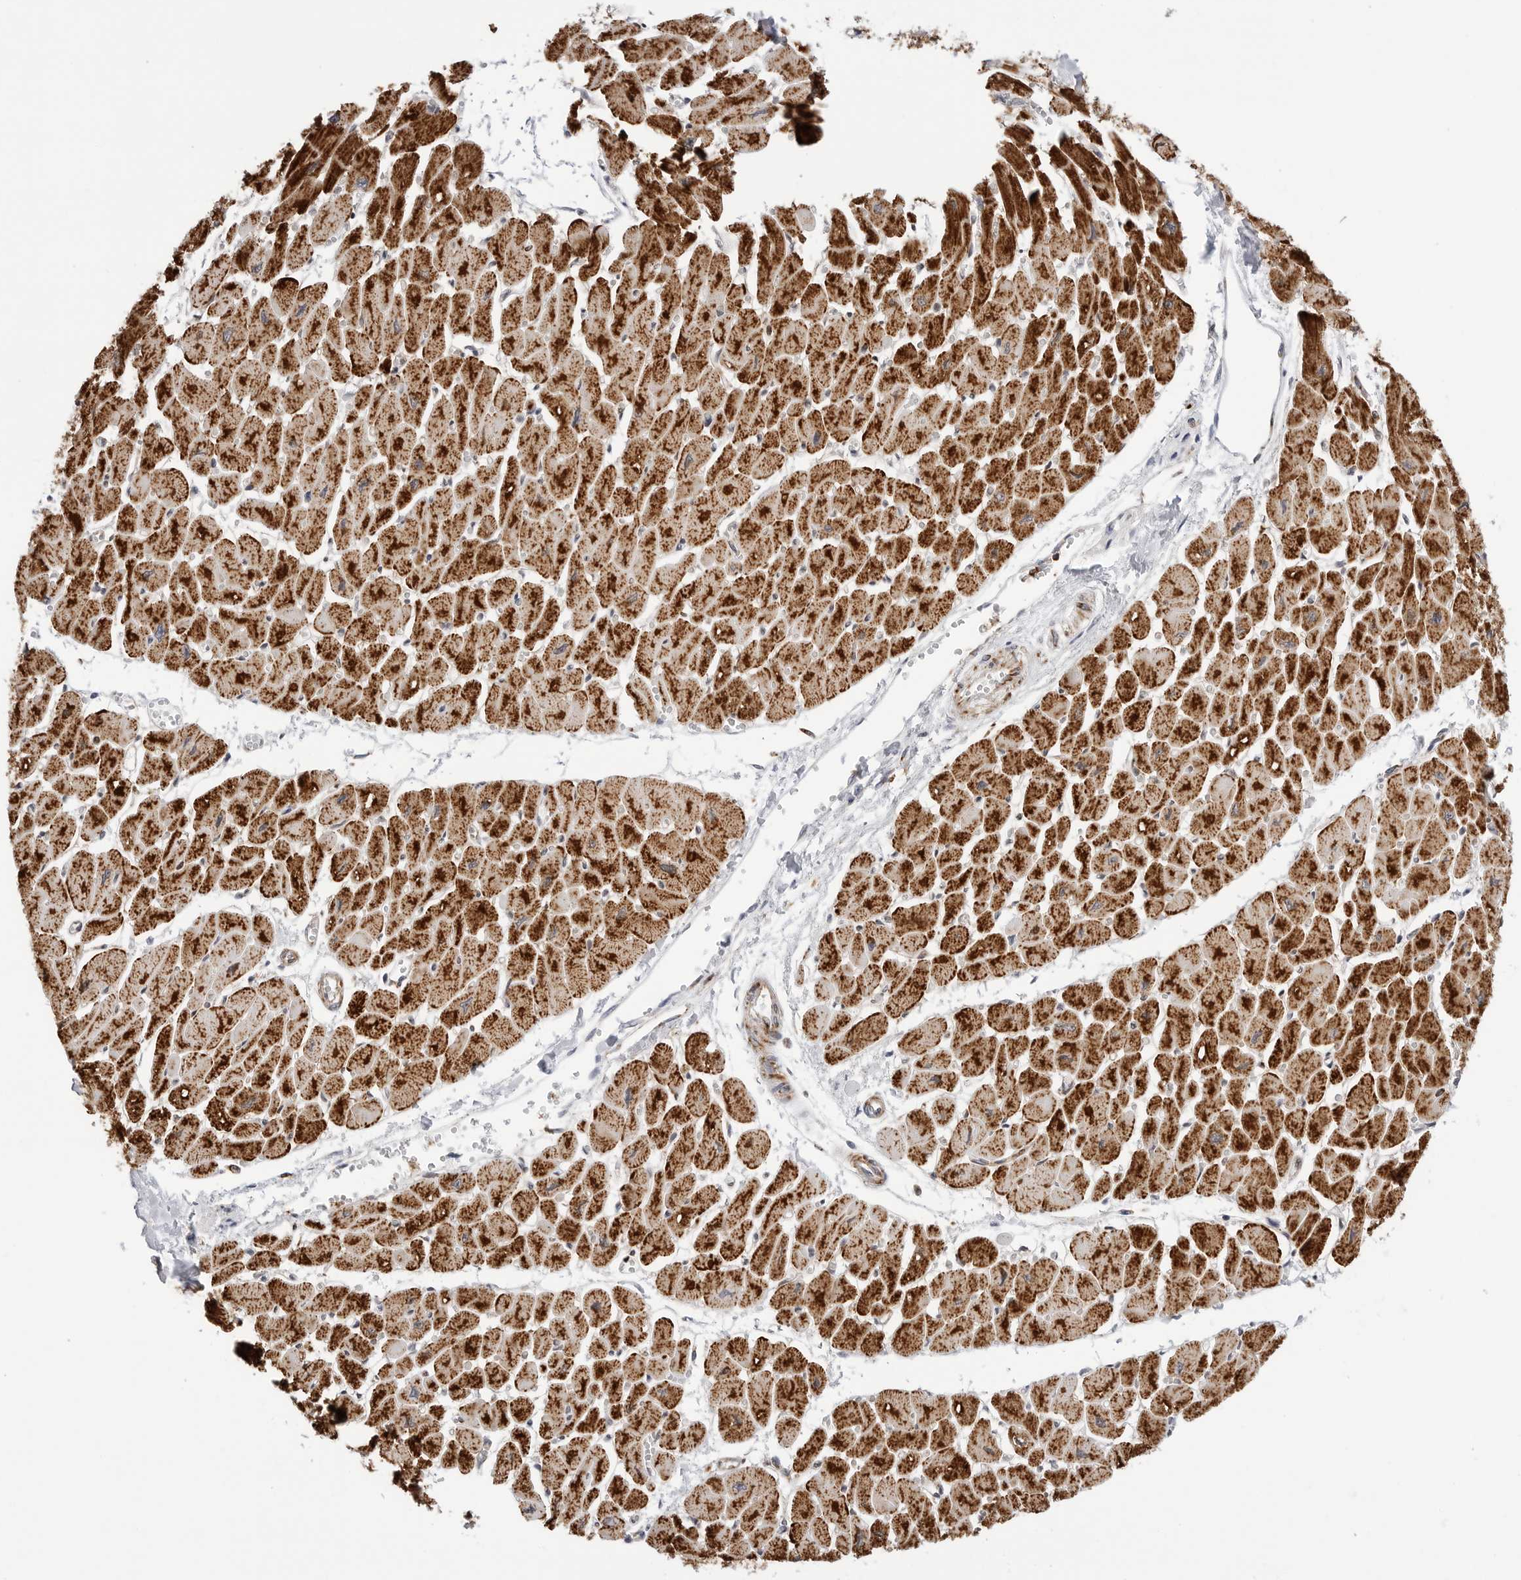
{"staining": {"intensity": "strong", "quantity": ">75%", "location": "cytoplasmic/membranous"}, "tissue": "heart muscle", "cell_type": "Cardiomyocytes", "image_type": "normal", "snomed": [{"axis": "morphology", "description": "Normal tissue, NOS"}, {"axis": "topography", "description": "Heart"}], "caption": "Brown immunohistochemical staining in unremarkable heart muscle exhibits strong cytoplasmic/membranous positivity in about >75% of cardiomyocytes.", "gene": "ATP5IF1", "patient": {"sex": "female", "age": 54}}